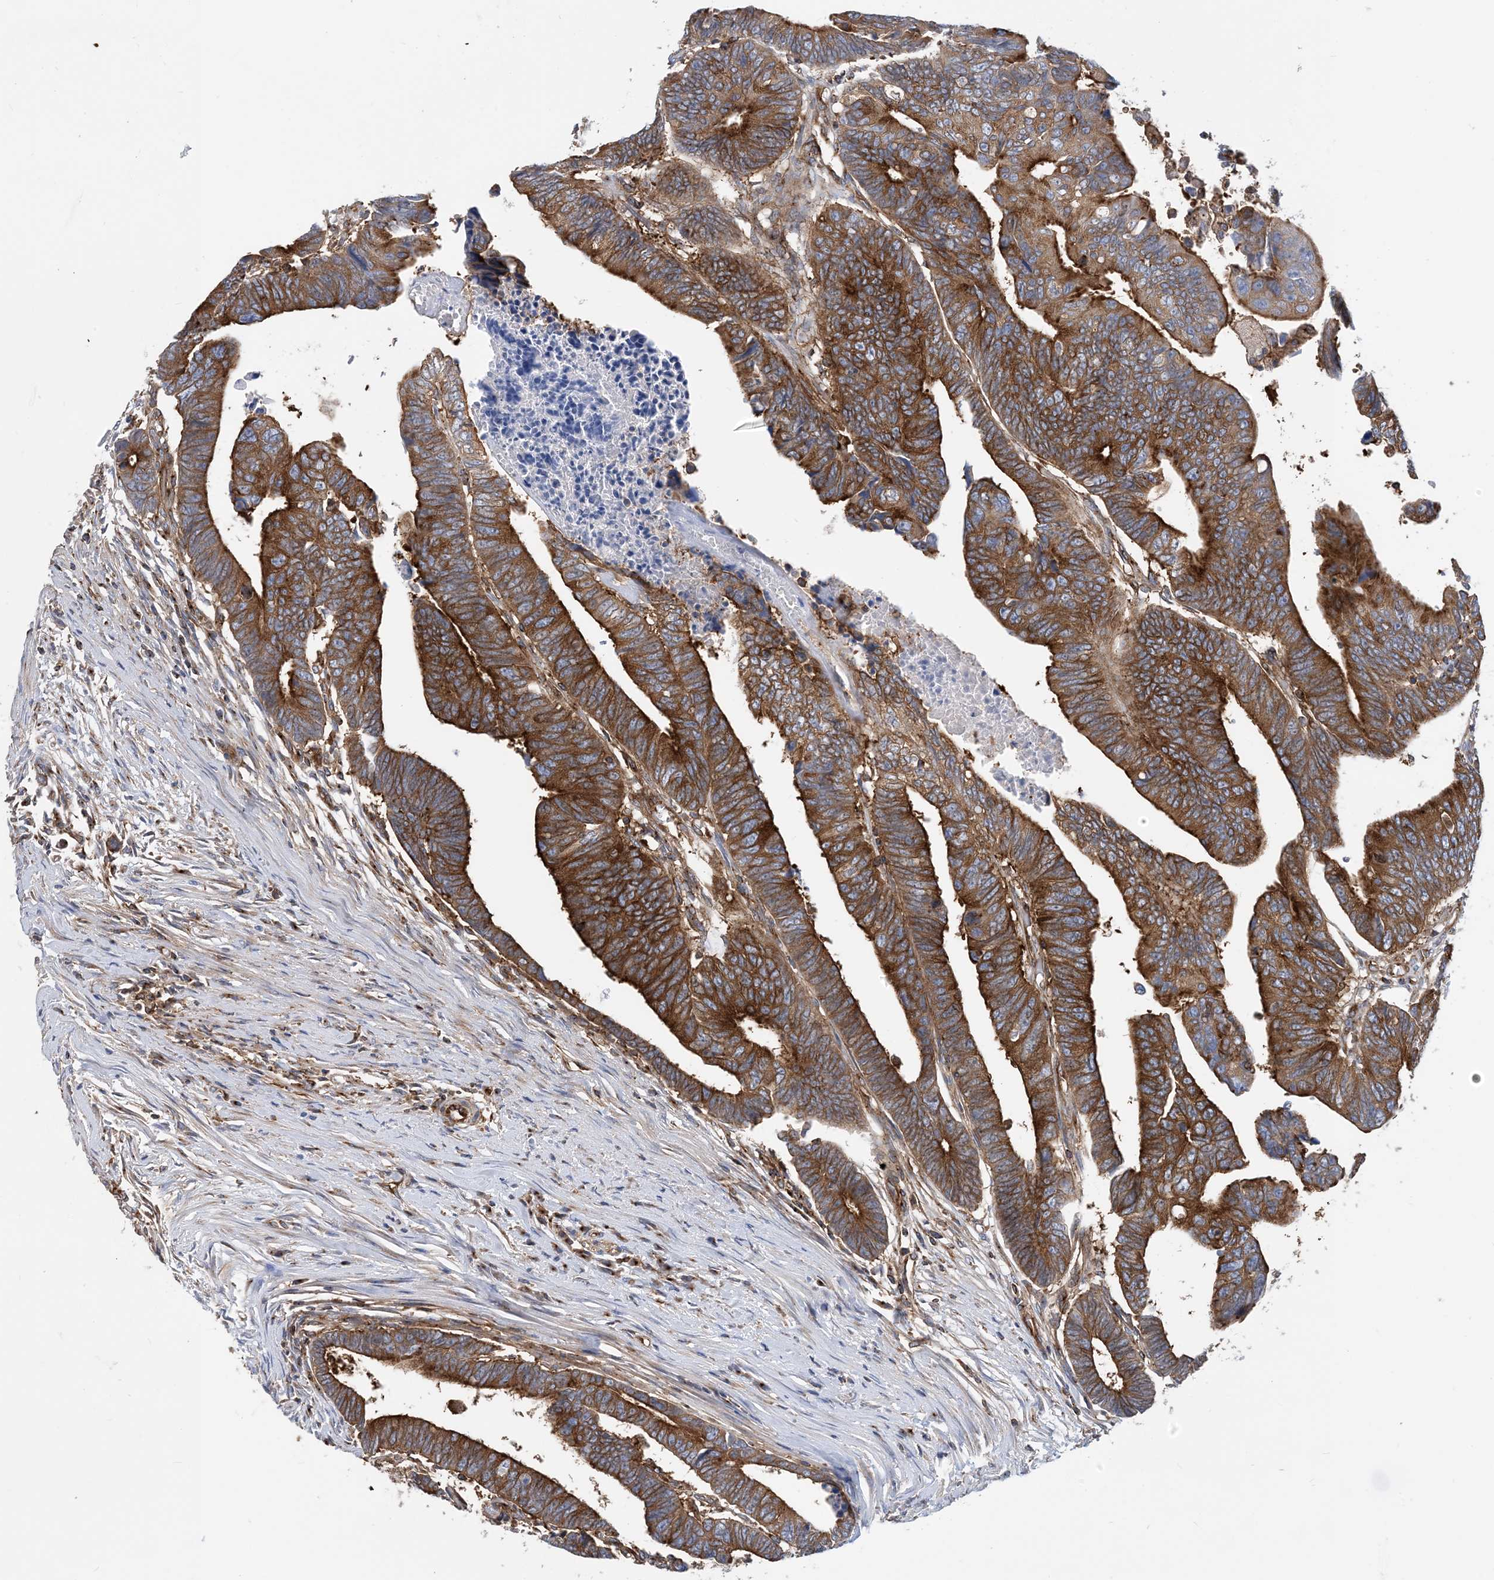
{"staining": {"intensity": "moderate", "quantity": ">75%", "location": "cytoplasmic/membranous"}, "tissue": "colorectal cancer", "cell_type": "Tumor cells", "image_type": "cancer", "snomed": [{"axis": "morphology", "description": "Adenocarcinoma, NOS"}, {"axis": "topography", "description": "Rectum"}], "caption": "A micrograph of human colorectal adenocarcinoma stained for a protein exhibits moderate cytoplasmic/membranous brown staining in tumor cells.", "gene": "DYNC1LI1", "patient": {"sex": "female", "age": 65}}